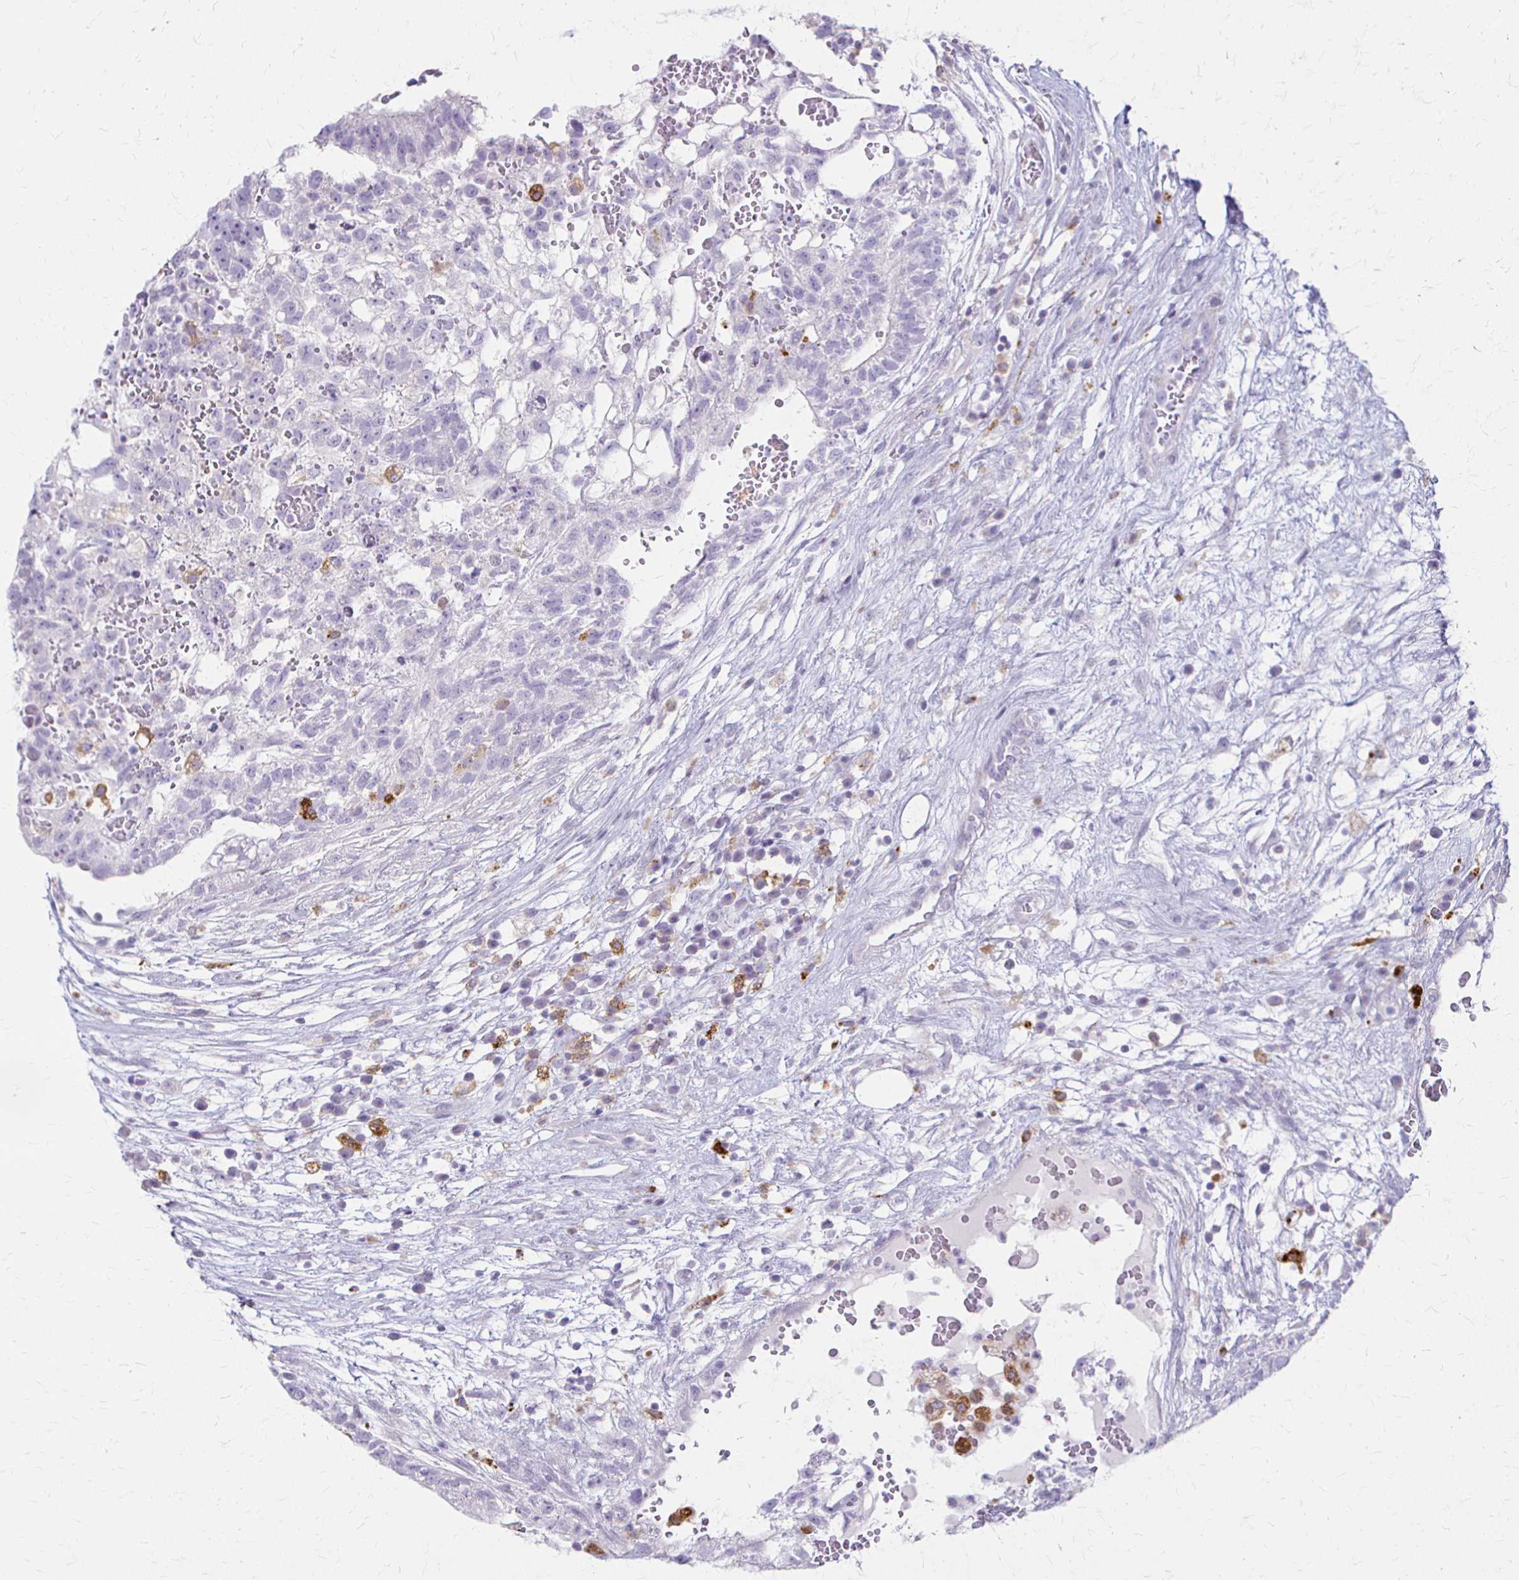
{"staining": {"intensity": "negative", "quantity": "none", "location": "none"}, "tissue": "testis cancer", "cell_type": "Tumor cells", "image_type": "cancer", "snomed": [{"axis": "morphology", "description": "Normal tissue, NOS"}, {"axis": "morphology", "description": "Carcinoma, Embryonal, NOS"}, {"axis": "topography", "description": "Testis"}], "caption": "Immunohistochemical staining of testis embryonal carcinoma displays no significant staining in tumor cells.", "gene": "ACP5", "patient": {"sex": "male", "age": 32}}